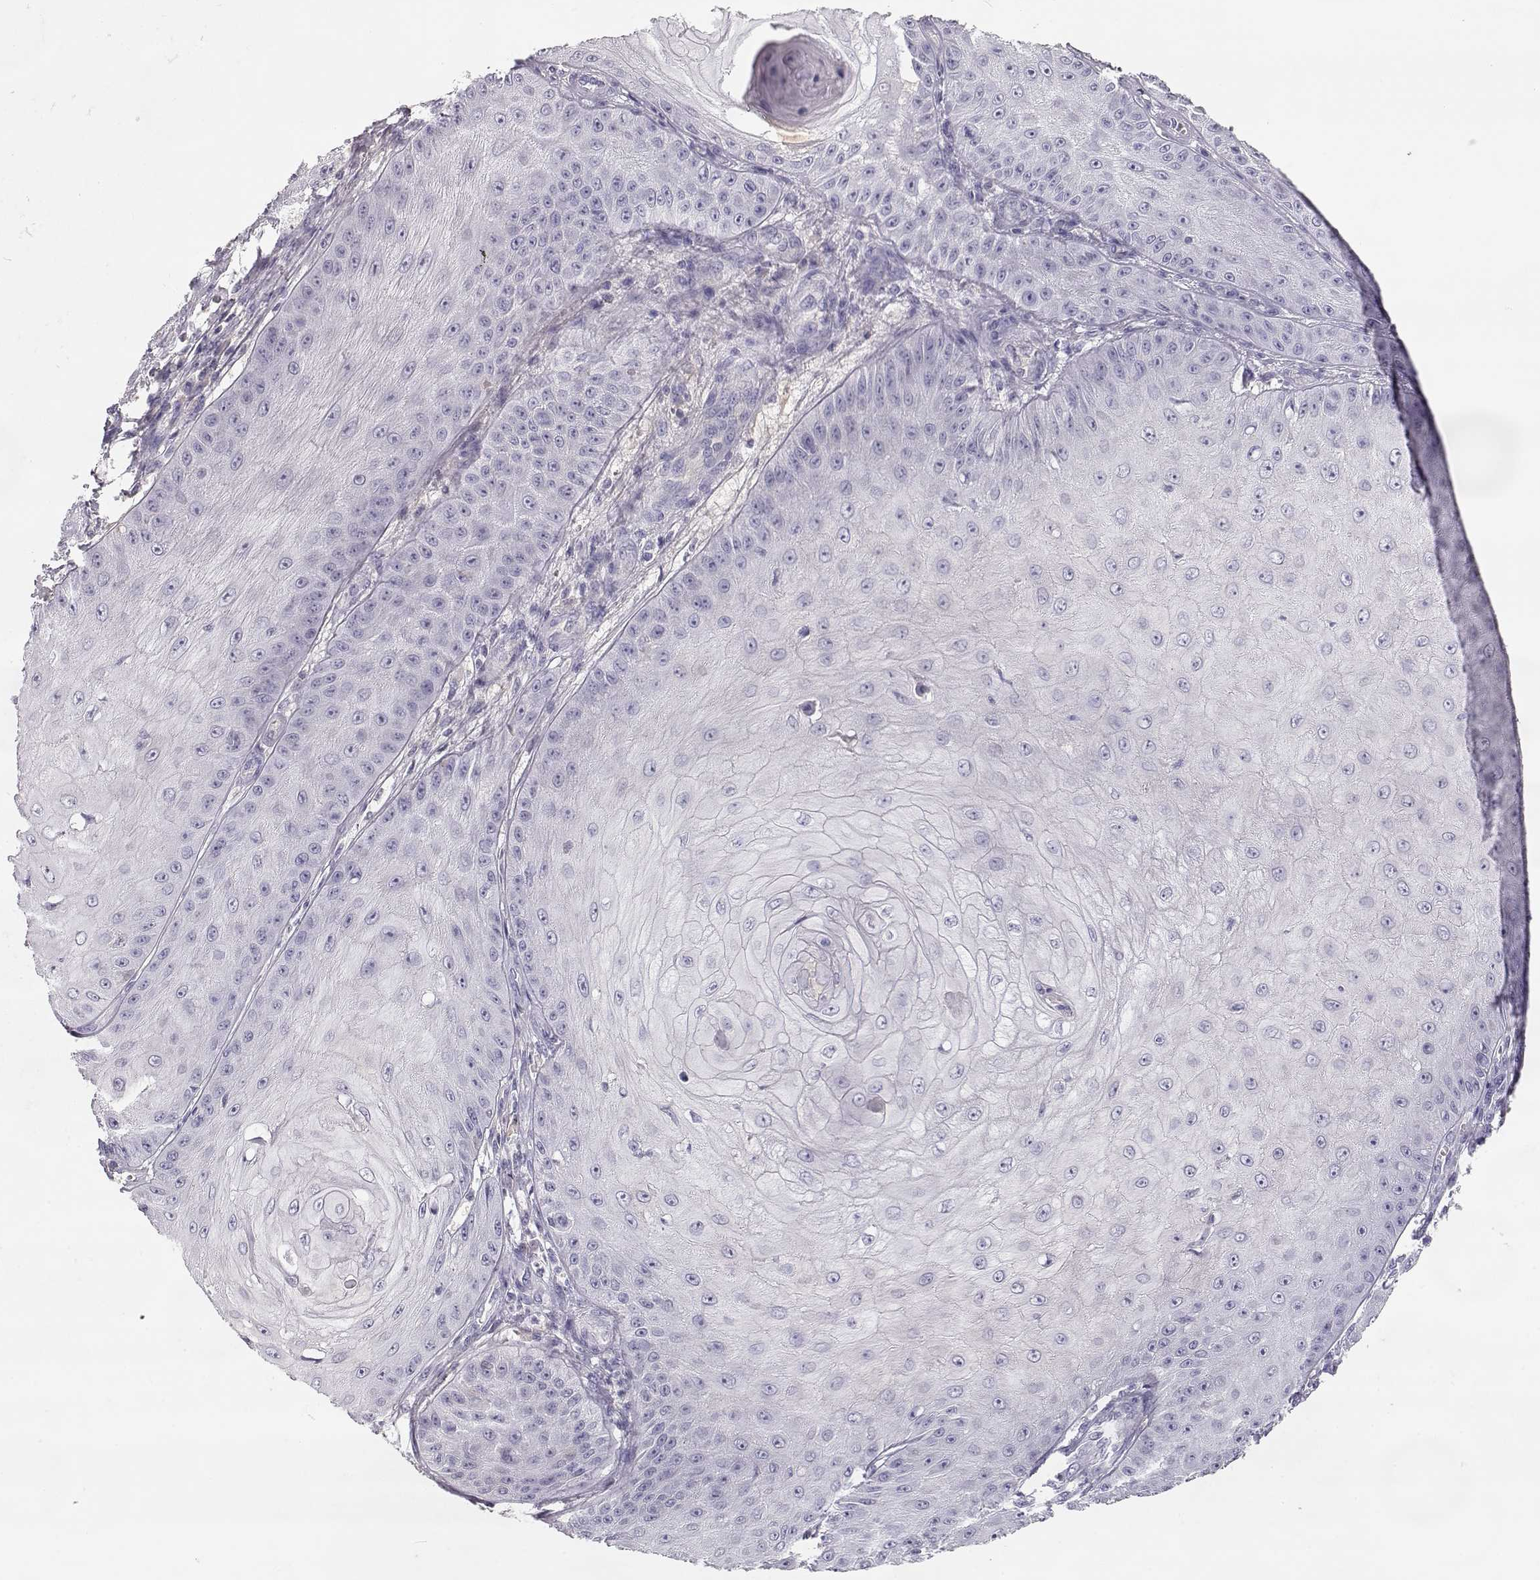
{"staining": {"intensity": "negative", "quantity": "none", "location": "none"}, "tissue": "skin cancer", "cell_type": "Tumor cells", "image_type": "cancer", "snomed": [{"axis": "morphology", "description": "Squamous cell carcinoma, NOS"}, {"axis": "topography", "description": "Skin"}], "caption": "Micrograph shows no protein expression in tumor cells of skin squamous cell carcinoma tissue.", "gene": "SLCO6A1", "patient": {"sex": "male", "age": 70}}